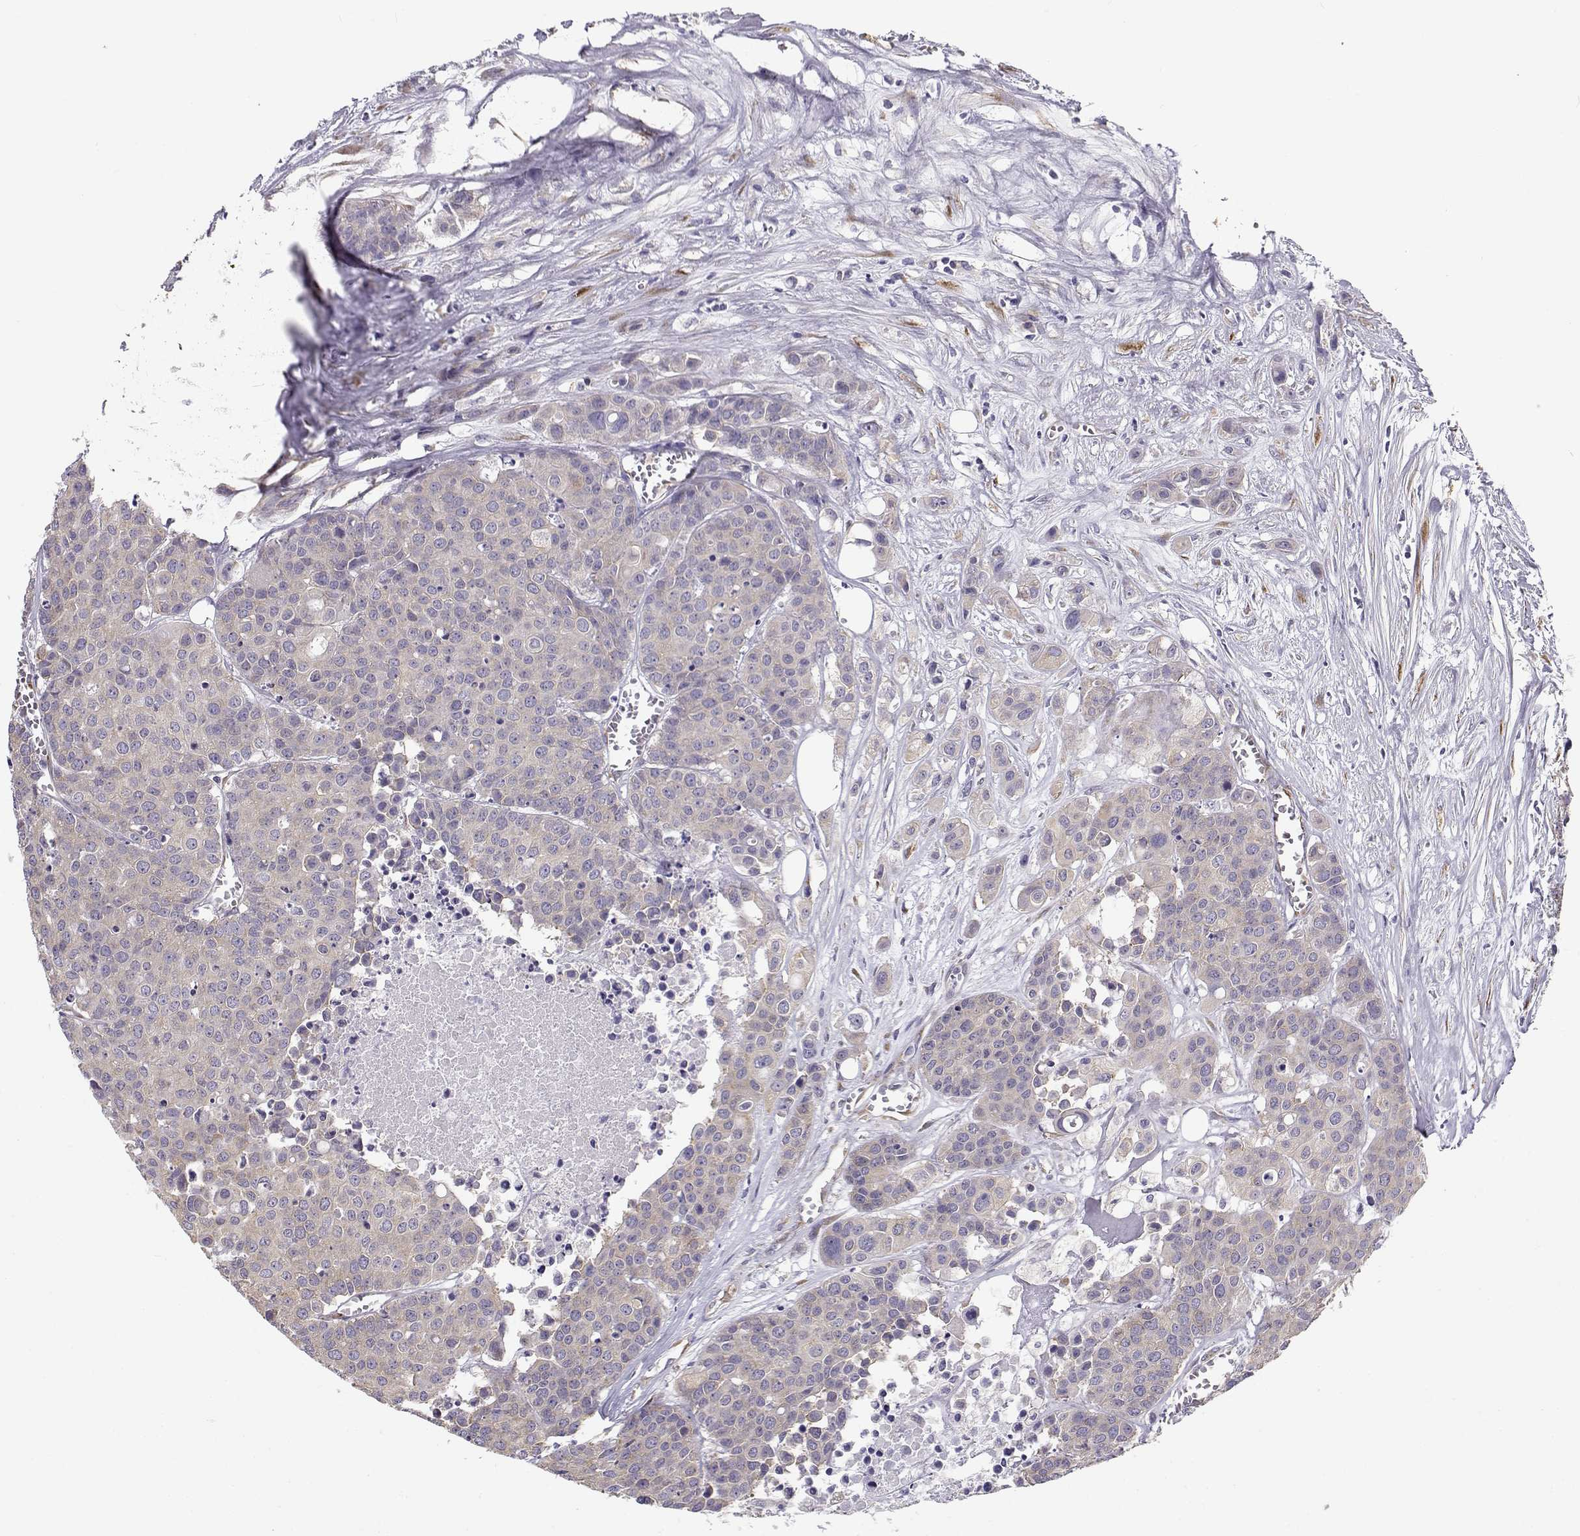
{"staining": {"intensity": "negative", "quantity": "none", "location": "none"}, "tissue": "carcinoid", "cell_type": "Tumor cells", "image_type": "cancer", "snomed": [{"axis": "morphology", "description": "Carcinoid, malignant, NOS"}, {"axis": "topography", "description": "Colon"}], "caption": "Tumor cells show no significant staining in malignant carcinoid.", "gene": "BEND6", "patient": {"sex": "male", "age": 81}}